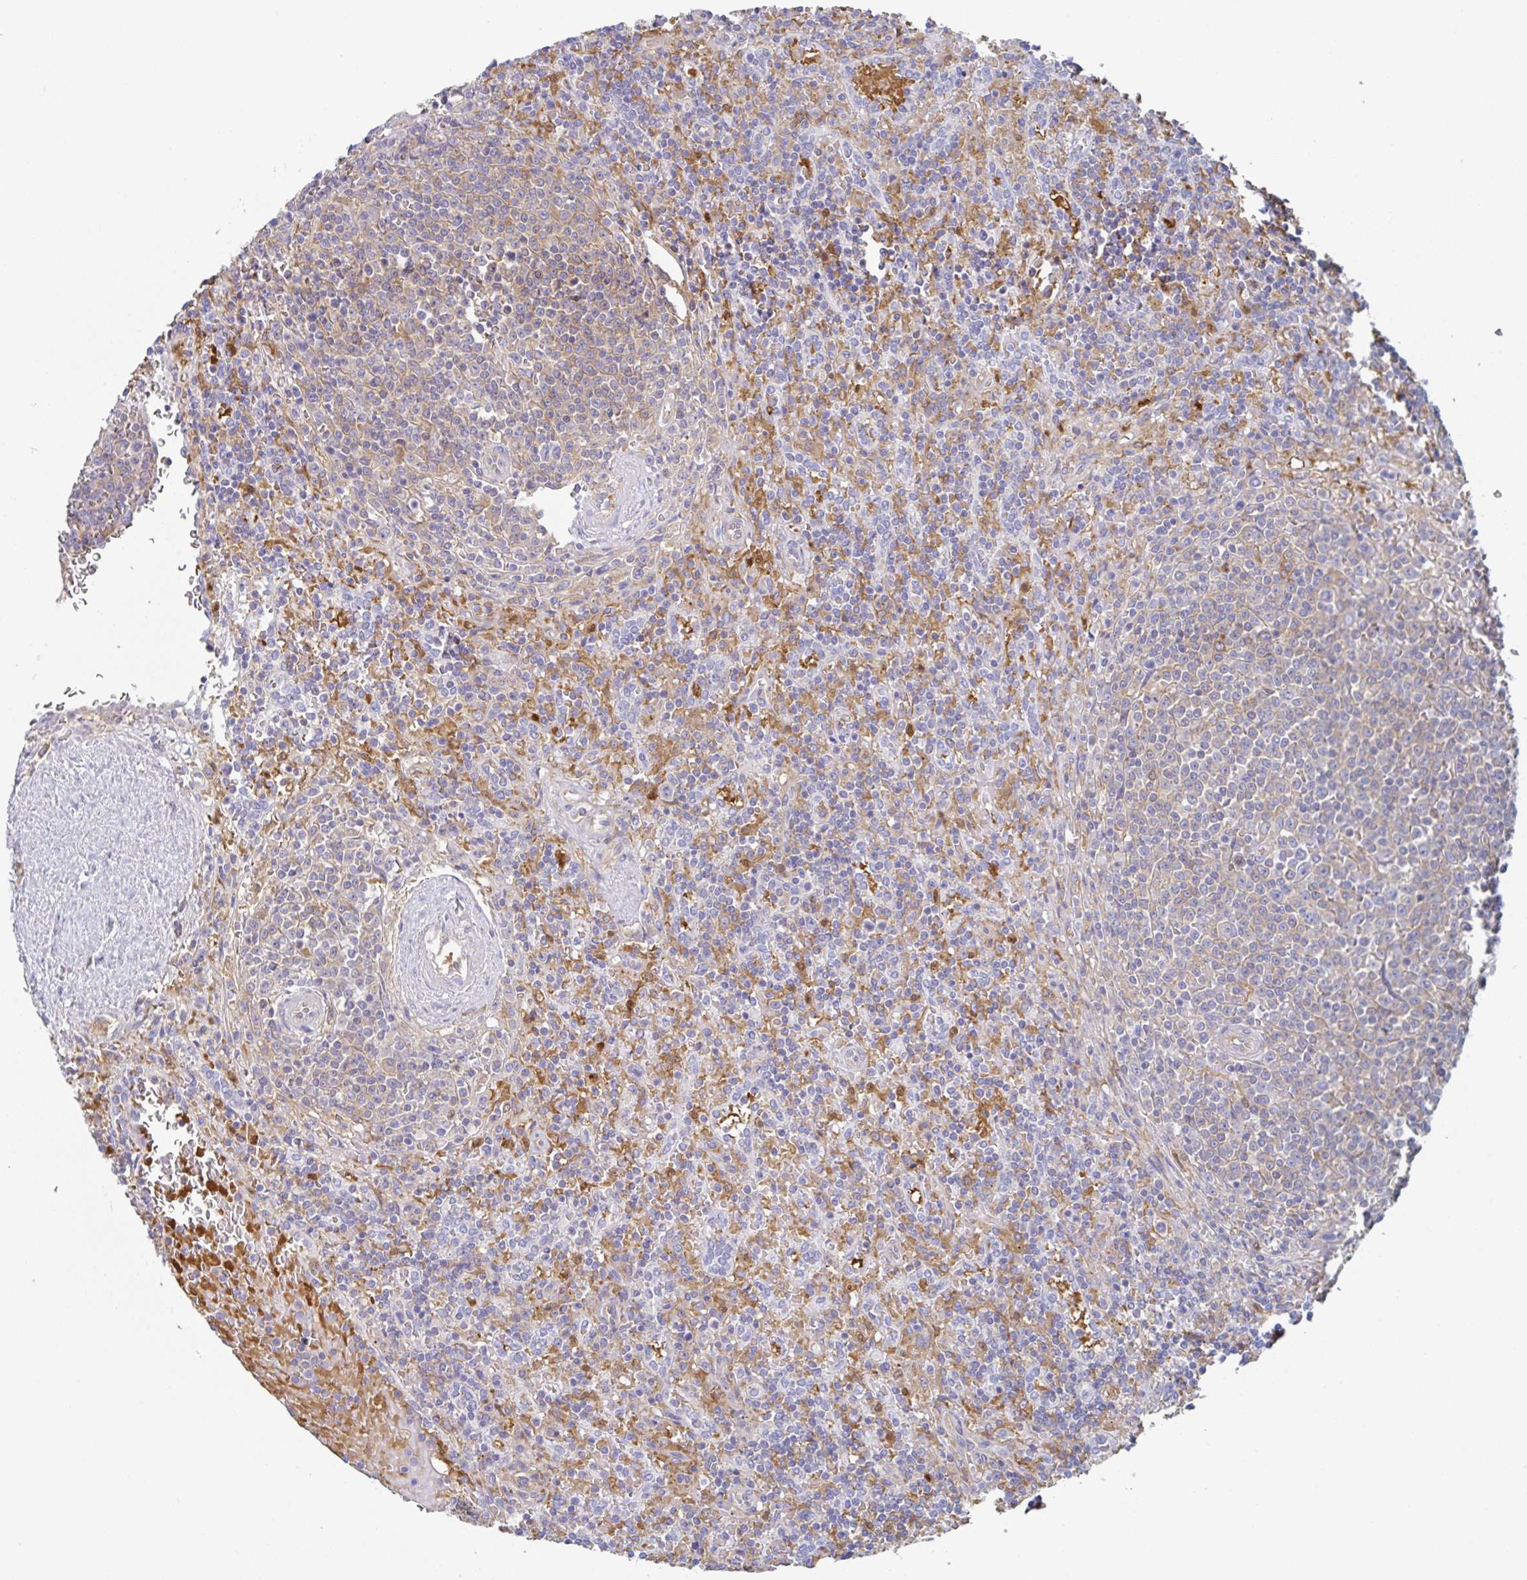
{"staining": {"intensity": "negative", "quantity": "none", "location": "none"}, "tissue": "lymphoma", "cell_type": "Tumor cells", "image_type": "cancer", "snomed": [{"axis": "morphology", "description": "Malignant lymphoma, non-Hodgkin's type, Low grade"}, {"axis": "topography", "description": "Spleen"}], "caption": "A micrograph of low-grade malignant lymphoma, non-Hodgkin's type stained for a protein displays no brown staining in tumor cells.", "gene": "AMPD2", "patient": {"sex": "male", "age": 67}}